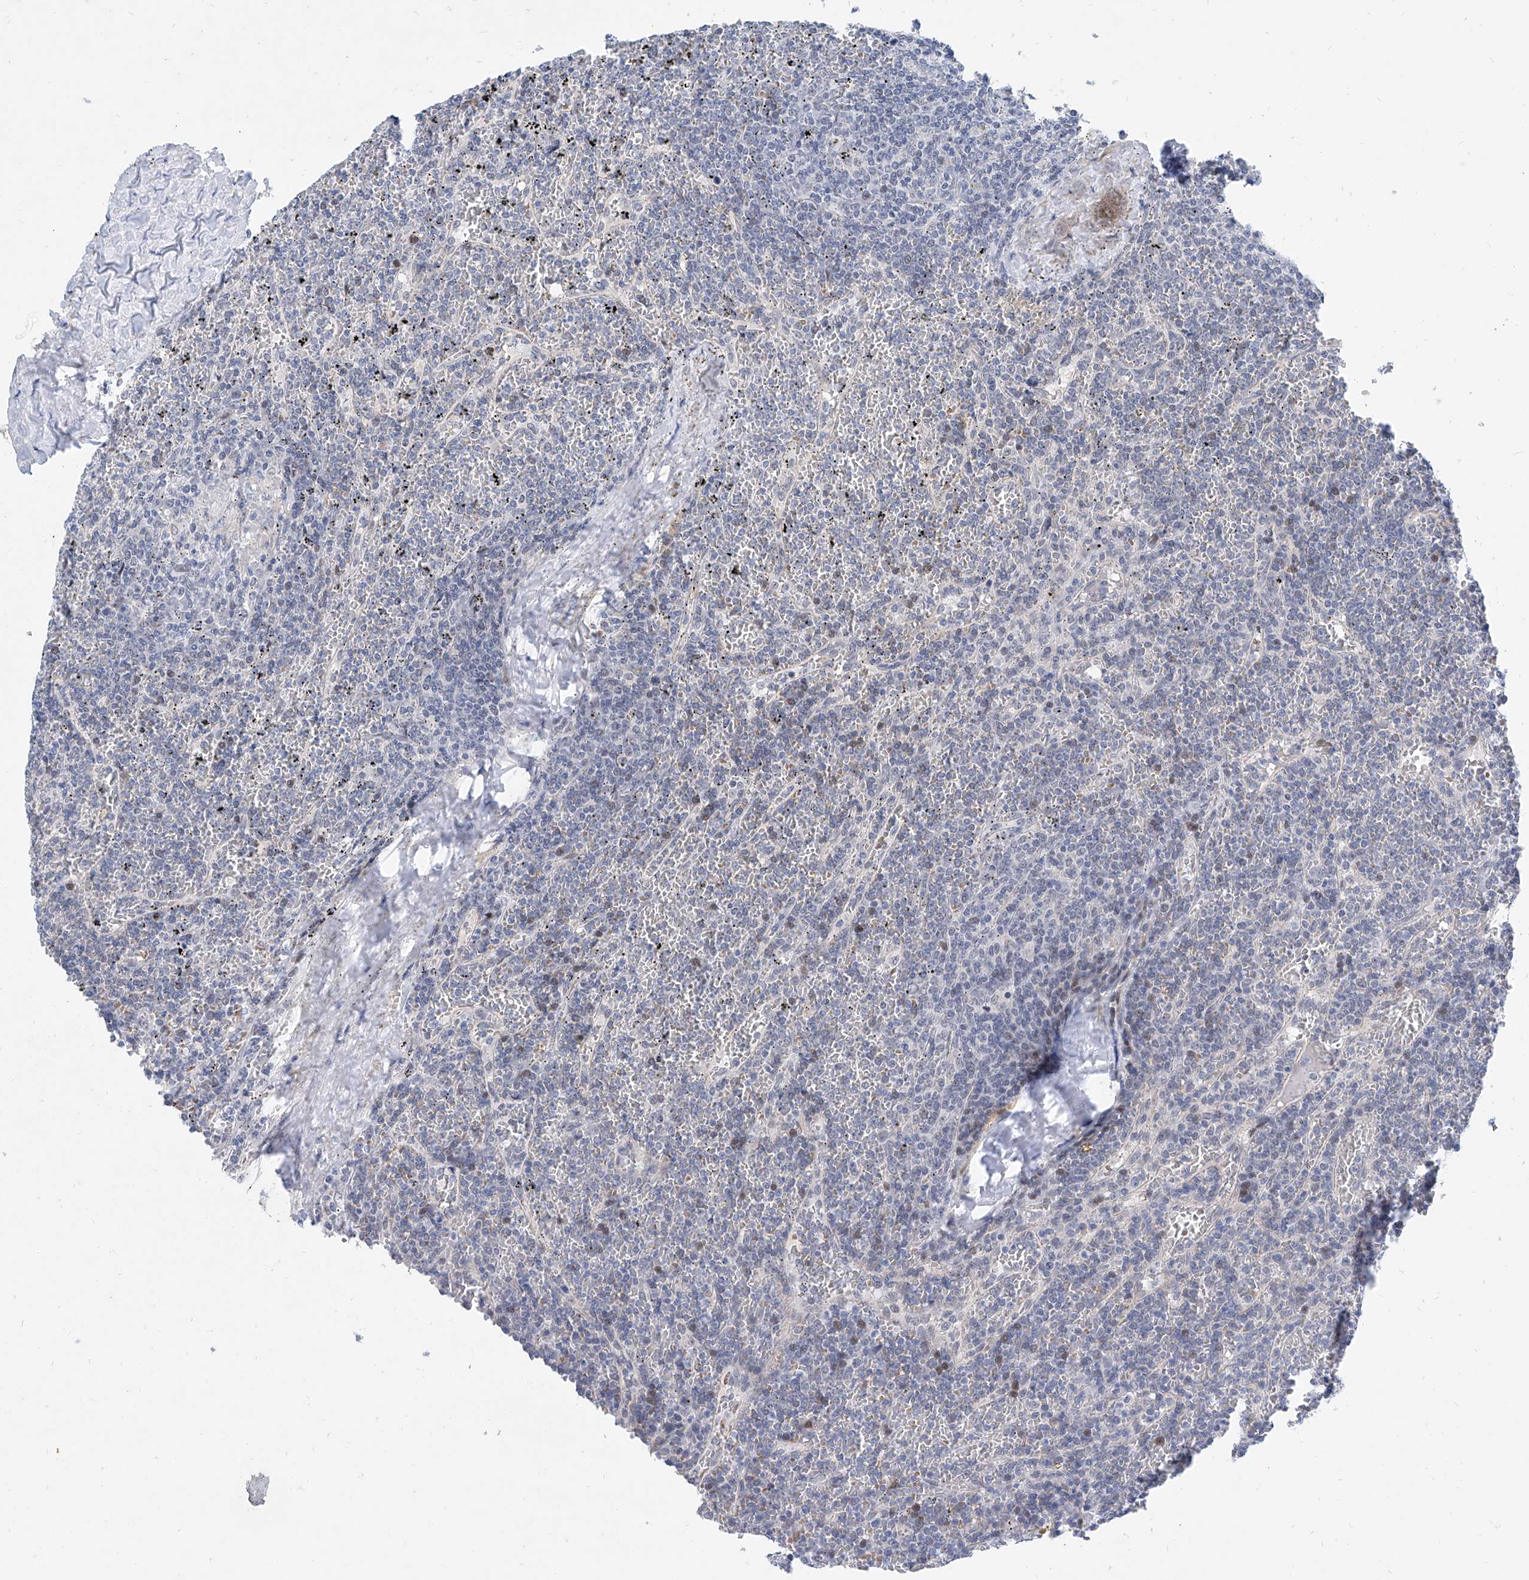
{"staining": {"intensity": "negative", "quantity": "none", "location": "none"}, "tissue": "lymphoma", "cell_type": "Tumor cells", "image_type": "cancer", "snomed": [{"axis": "morphology", "description": "Malignant lymphoma, non-Hodgkin's type, Low grade"}, {"axis": "topography", "description": "Spleen"}], "caption": "High magnification brightfield microscopy of lymphoma stained with DAB (brown) and counterstained with hematoxylin (blue): tumor cells show no significant staining.", "gene": "BPTF", "patient": {"sex": "female", "age": 19}}